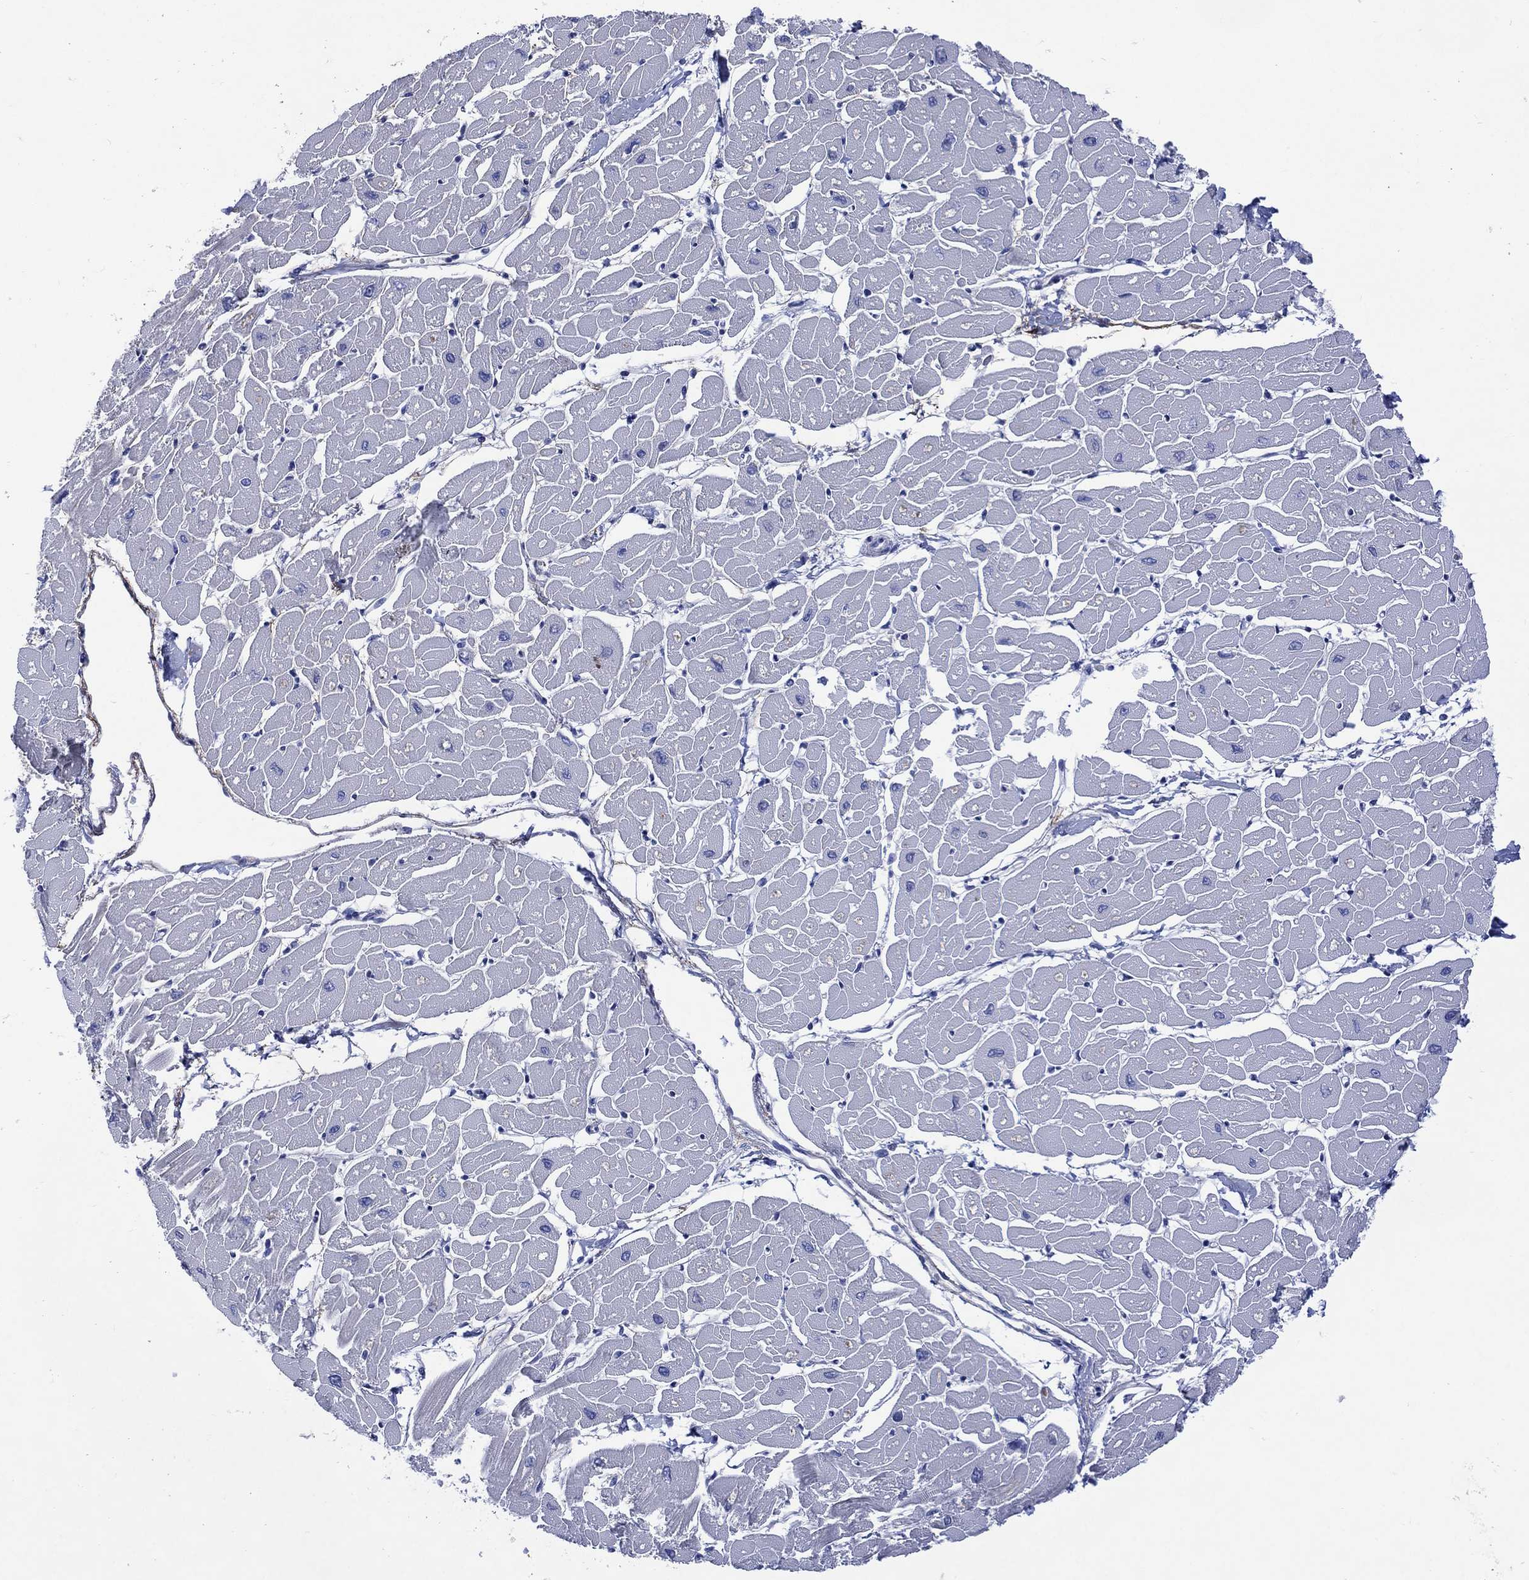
{"staining": {"intensity": "negative", "quantity": "none", "location": "none"}, "tissue": "heart muscle", "cell_type": "Cardiomyocytes", "image_type": "normal", "snomed": [{"axis": "morphology", "description": "Normal tissue, NOS"}, {"axis": "topography", "description": "Heart"}], "caption": "A photomicrograph of human heart muscle is negative for staining in cardiomyocytes. Nuclei are stained in blue.", "gene": "SHCBP1L", "patient": {"sex": "male", "age": 57}}